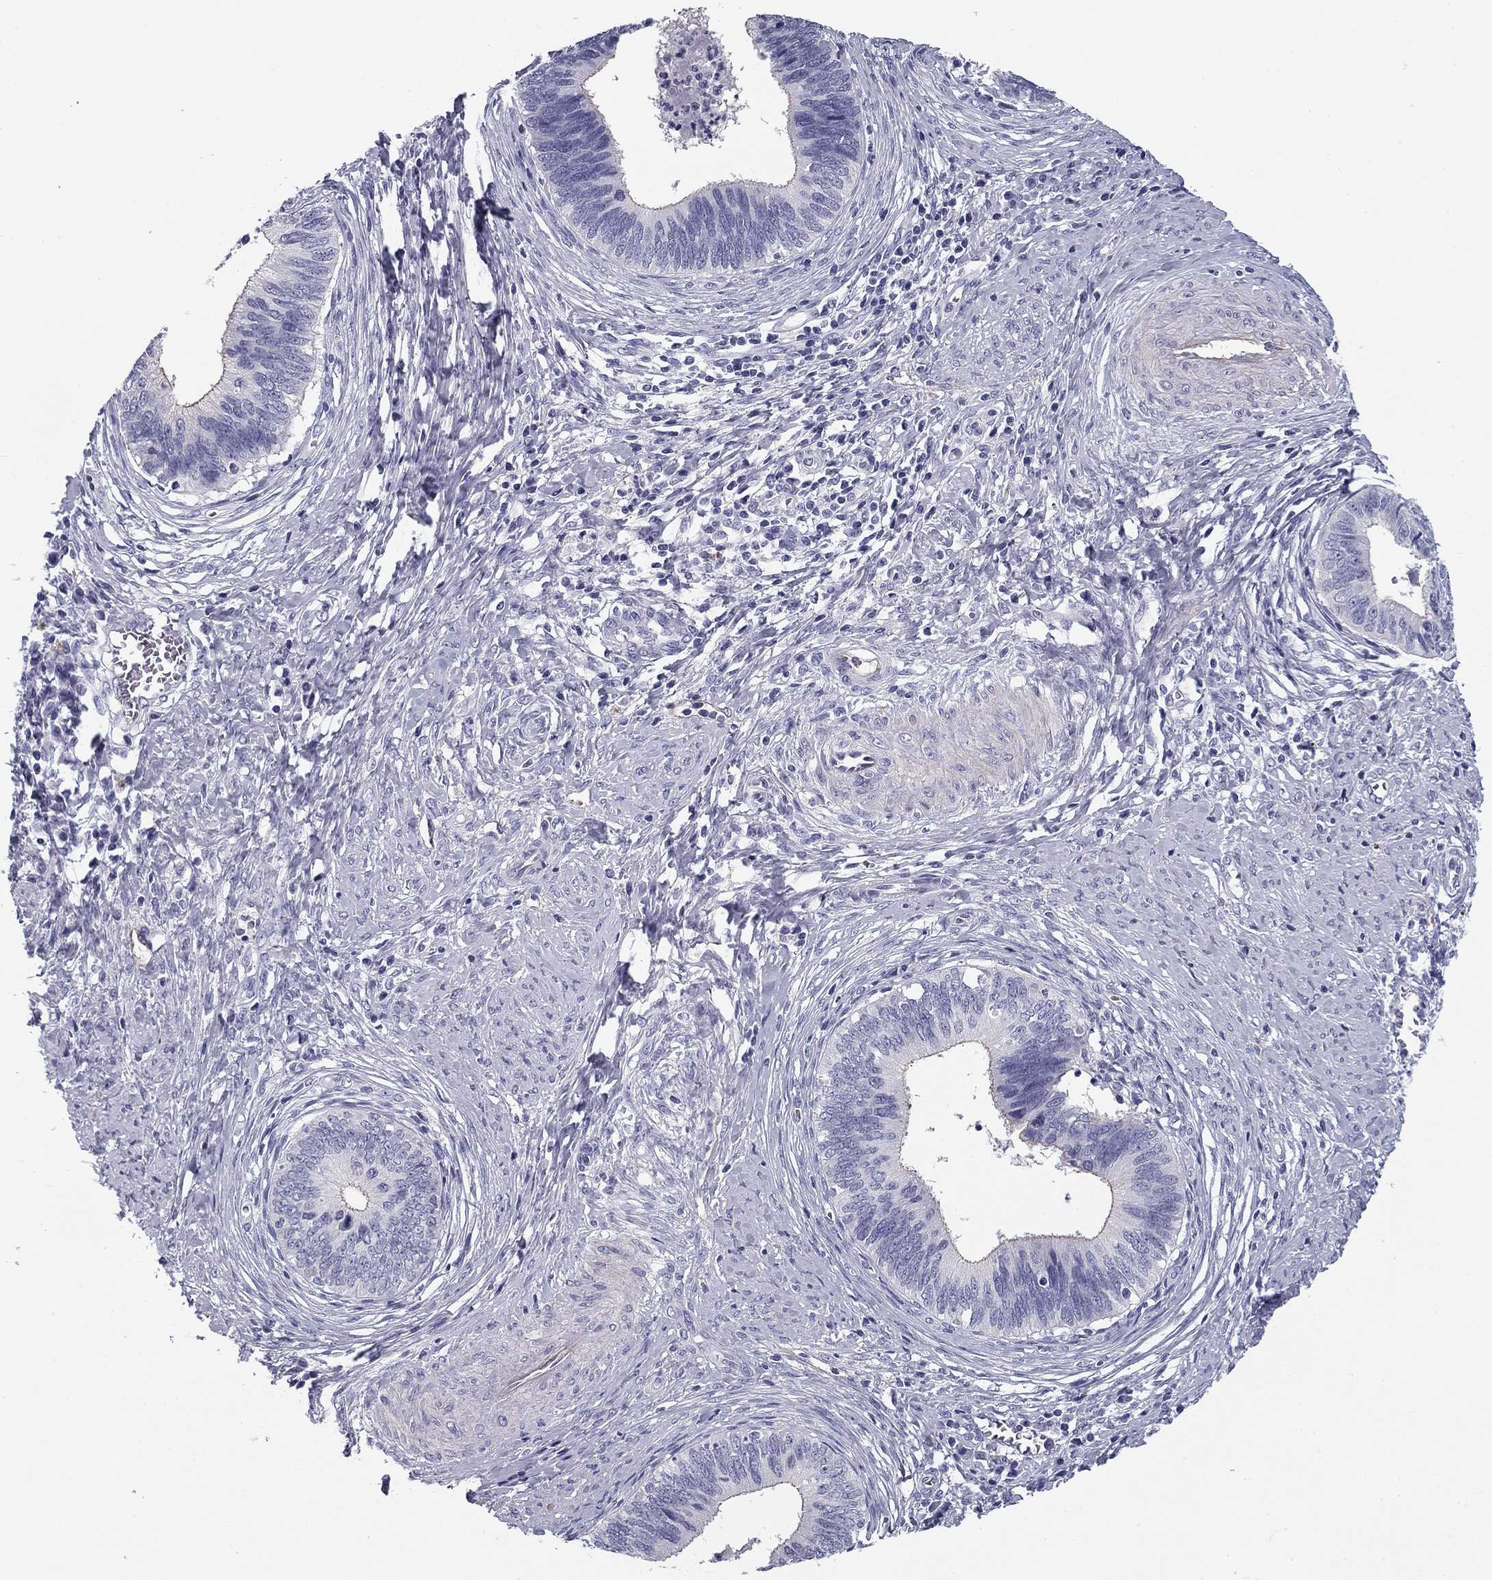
{"staining": {"intensity": "moderate", "quantity": "25%-75%", "location": "cytoplasmic/membranous"}, "tissue": "cervical cancer", "cell_type": "Tumor cells", "image_type": "cancer", "snomed": [{"axis": "morphology", "description": "Adenocarcinoma, NOS"}, {"axis": "topography", "description": "Cervix"}], "caption": "Tumor cells display moderate cytoplasmic/membranous expression in about 25%-75% of cells in cervical cancer.", "gene": "FLNC", "patient": {"sex": "female", "age": 42}}